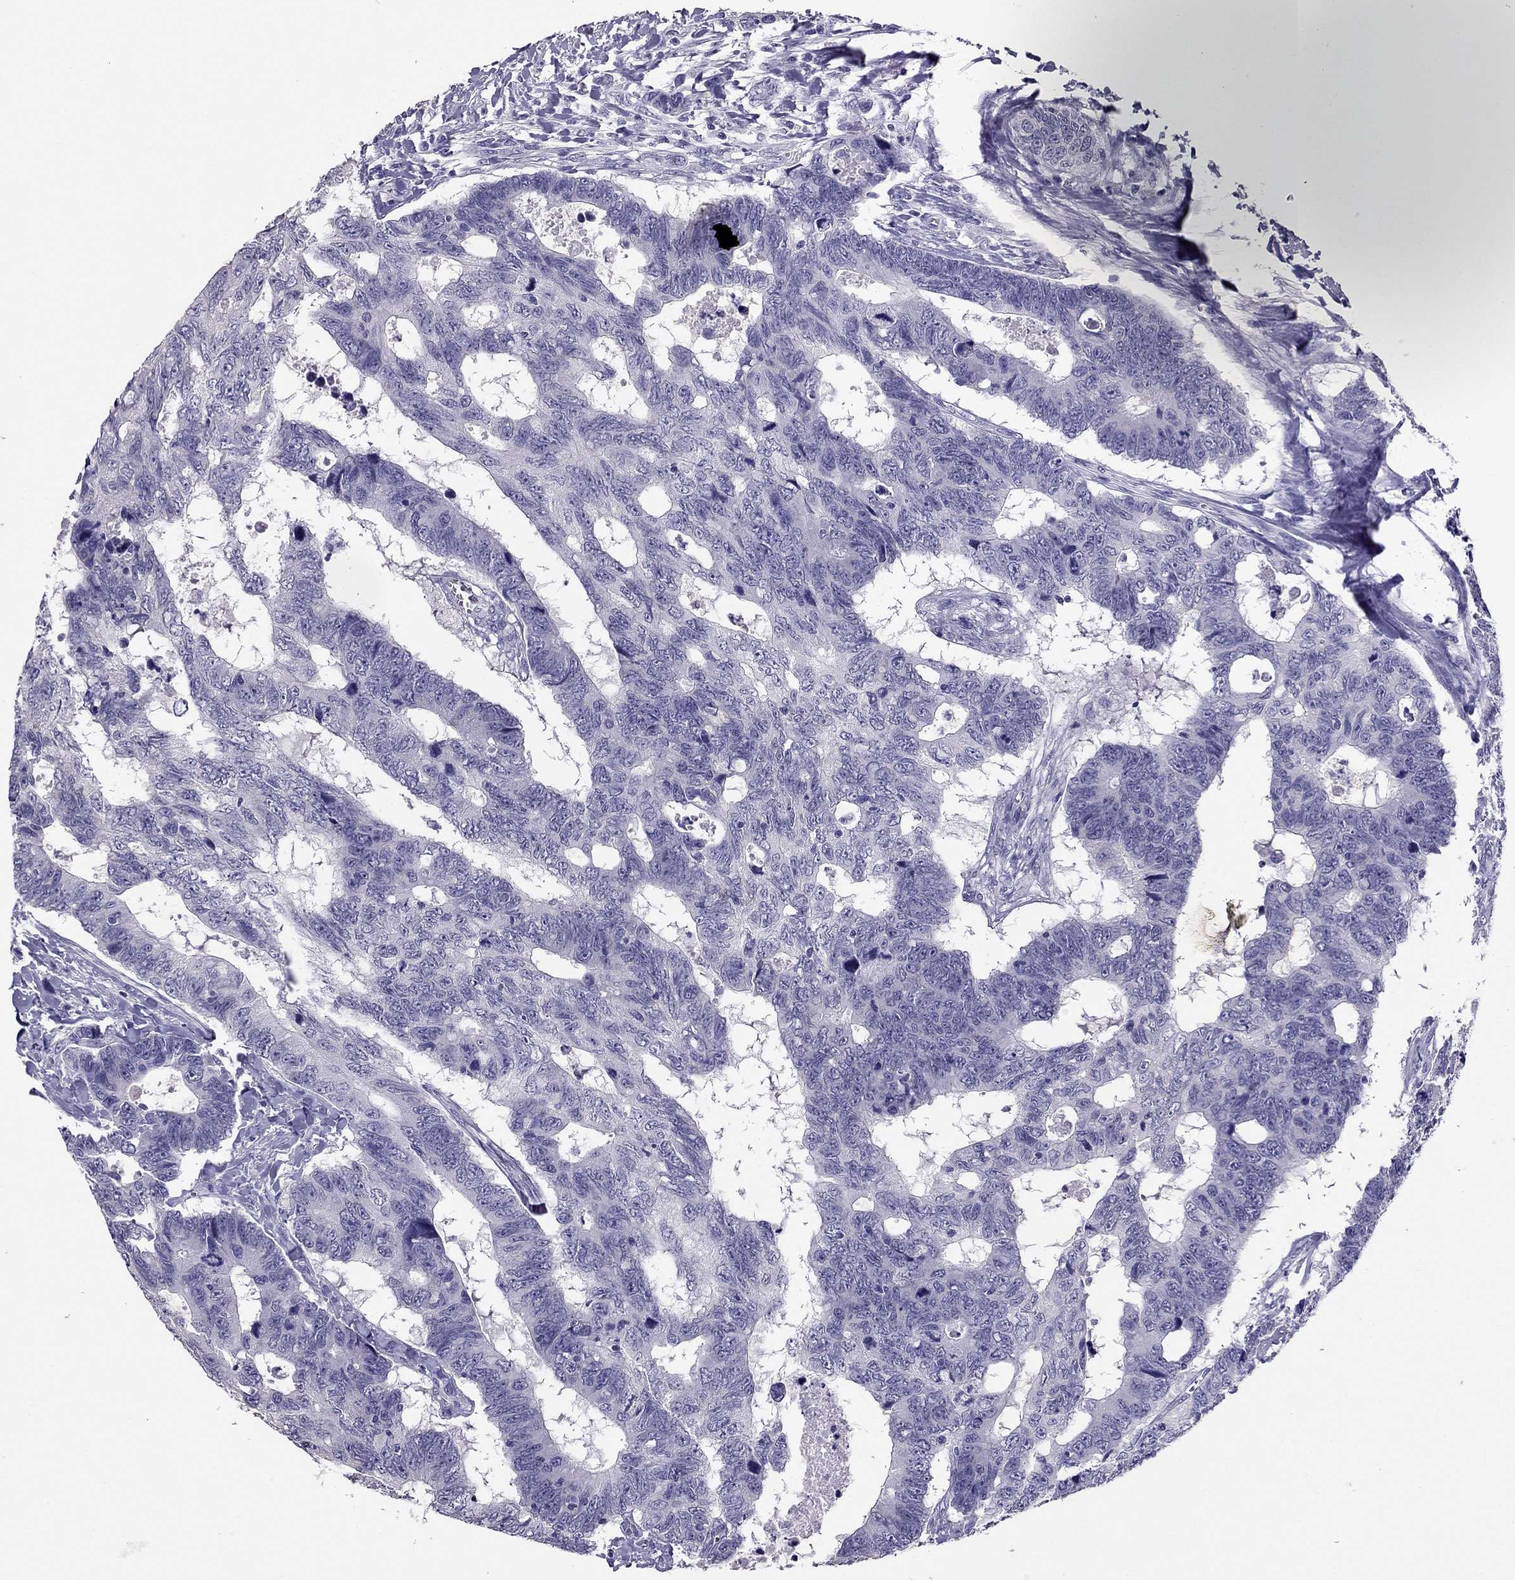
{"staining": {"intensity": "negative", "quantity": "none", "location": "none"}, "tissue": "colorectal cancer", "cell_type": "Tumor cells", "image_type": "cancer", "snomed": [{"axis": "morphology", "description": "Adenocarcinoma, NOS"}, {"axis": "topography", "description": "Colon"}], "caption": "Tumor cells are negative for brown protein staining in colorectal cancer (adenocarcinoma). The staining was performed using DAB to visualize the protein expression in brown, while the nuclei were stained in blue with hematoxylin (Magnification: 20x).", "gene": "RHO", "patient": {"sex": "female", "age": 77}}